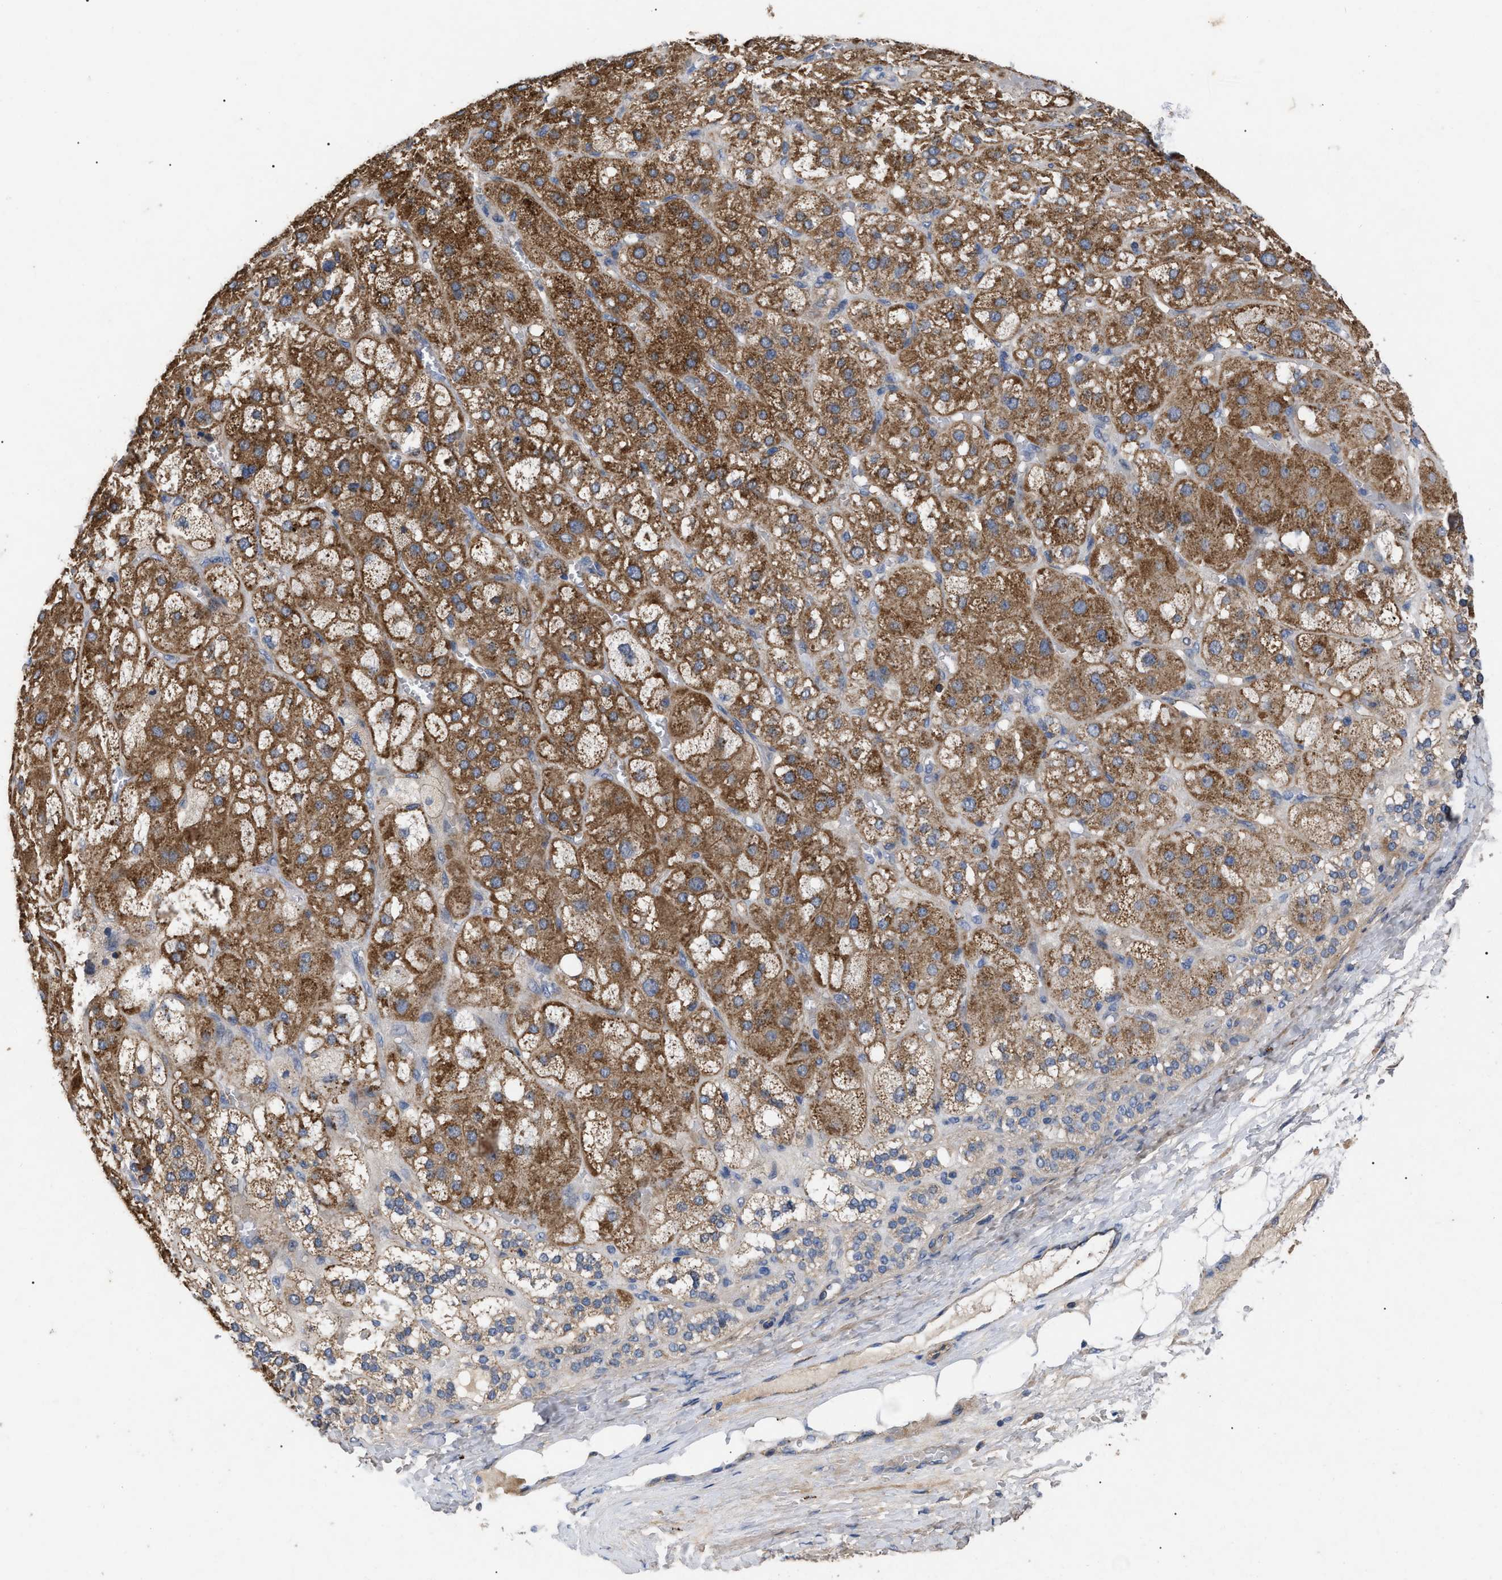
{"staining": {"intensity": "strong", "quantity": ">75%", "location": "cytoplasmic/membranous"}, "tissue": "adrenal gland", "cell_type": "Glandular cells", "image_type": "normal", "snomed": [{"axis": "morphology", "description": "Normal tissue, NOS"}, {"axis": "topography", "description": "Adrenal gland"}], "caption": "Immunohistochemical staining of unremarkable adrenal gland demonstrates strong cytoplasmic/membranous protein staining in approximately >75% of glandular cells.", "gene": "FAM171A2", "patient": {"sex": "female", "age": 47}}